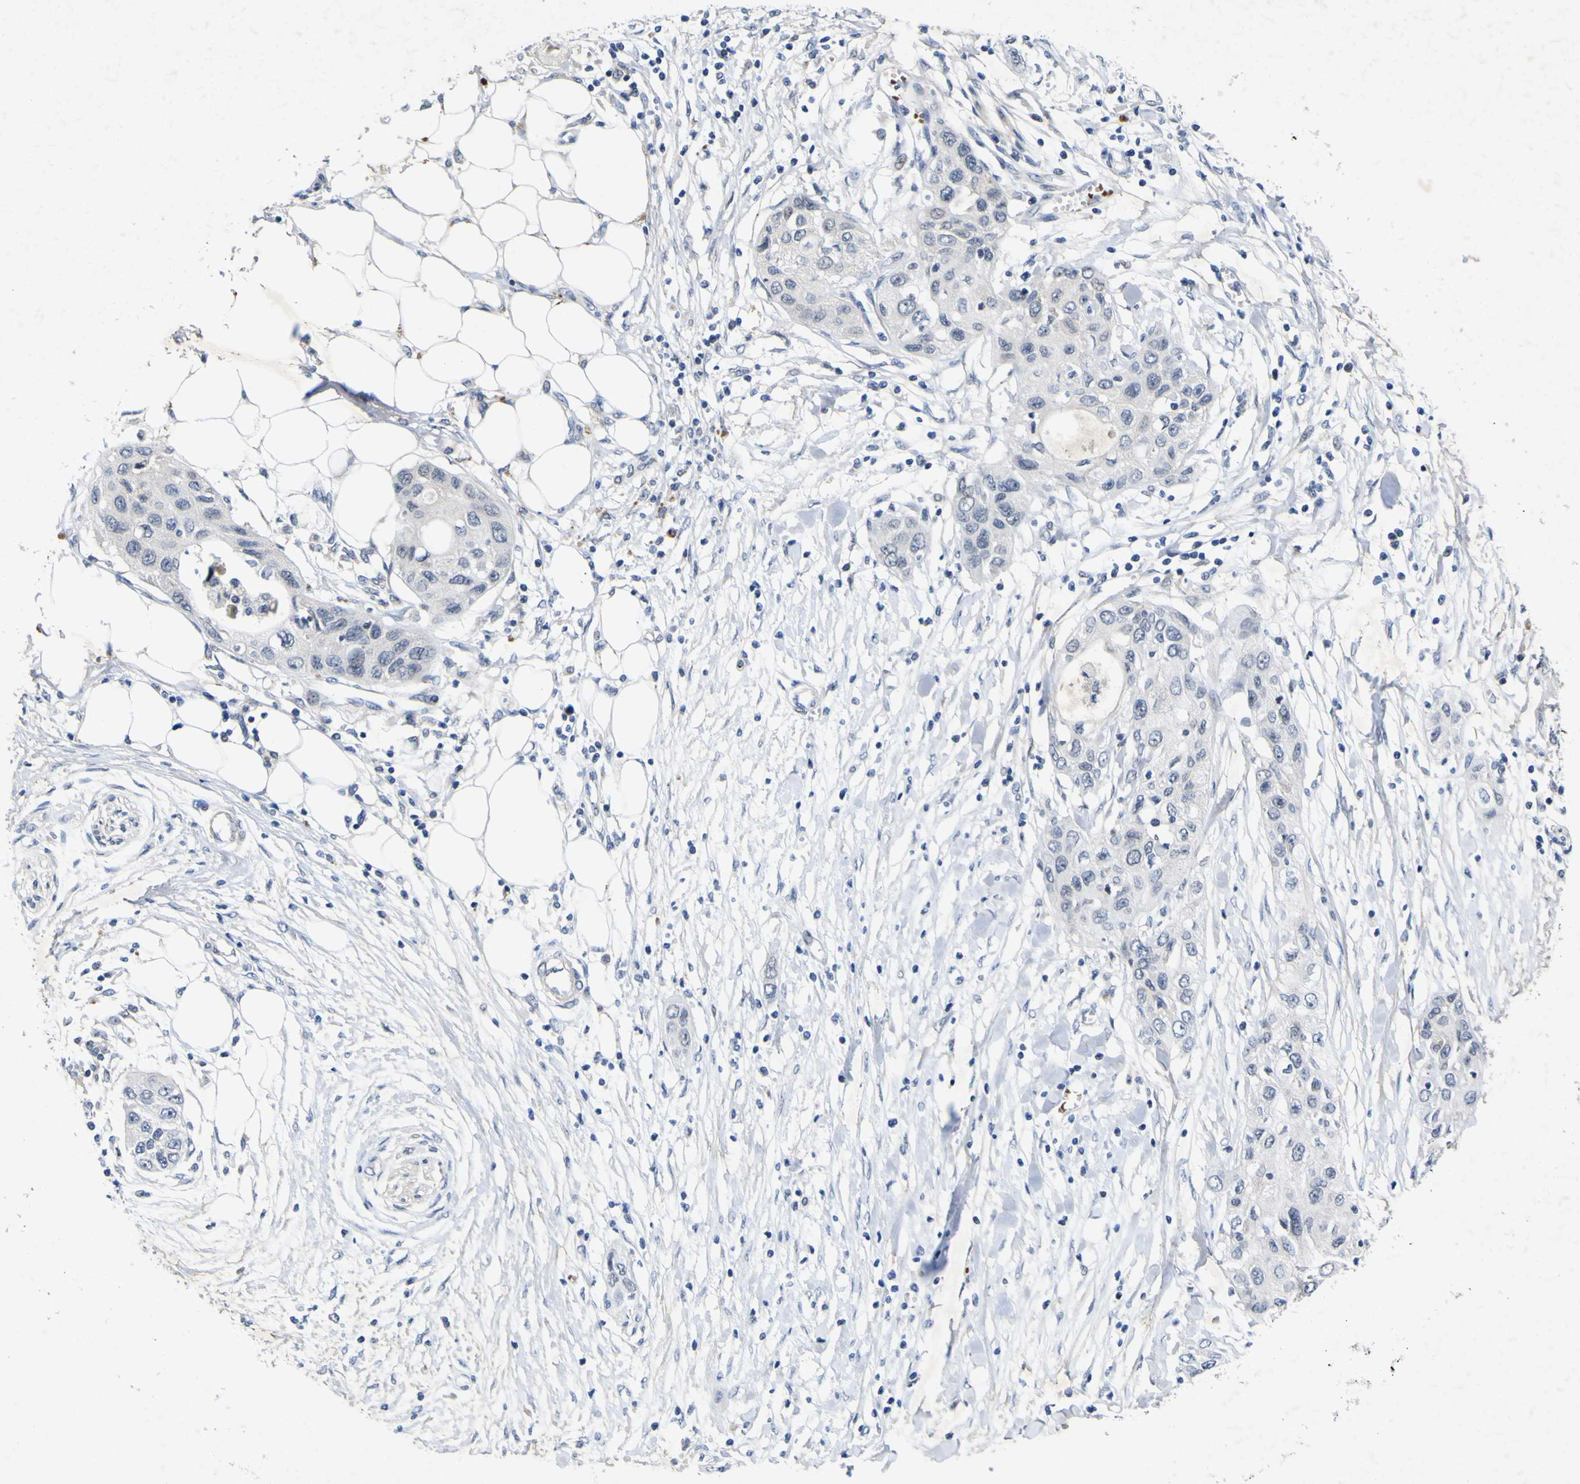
{"staining": {"intensity": "negative", "quantity": "none", "location": "none"}, "tissue": "pancreatic cancer", "cell_type": "Tumor cells", "image_type": "cancer", "snomed": [{"axis": "morphology", "description": "Adenocarcinoma, NOS"}, {"axis": "topography", "description": "Pancreas"}], "caption": "Human pancreatic cancer stained for a protein using IHC exhibits no staining in tumor cells.", "gene": "NAV1", "patient": {"sex": "female", "age": 70}}